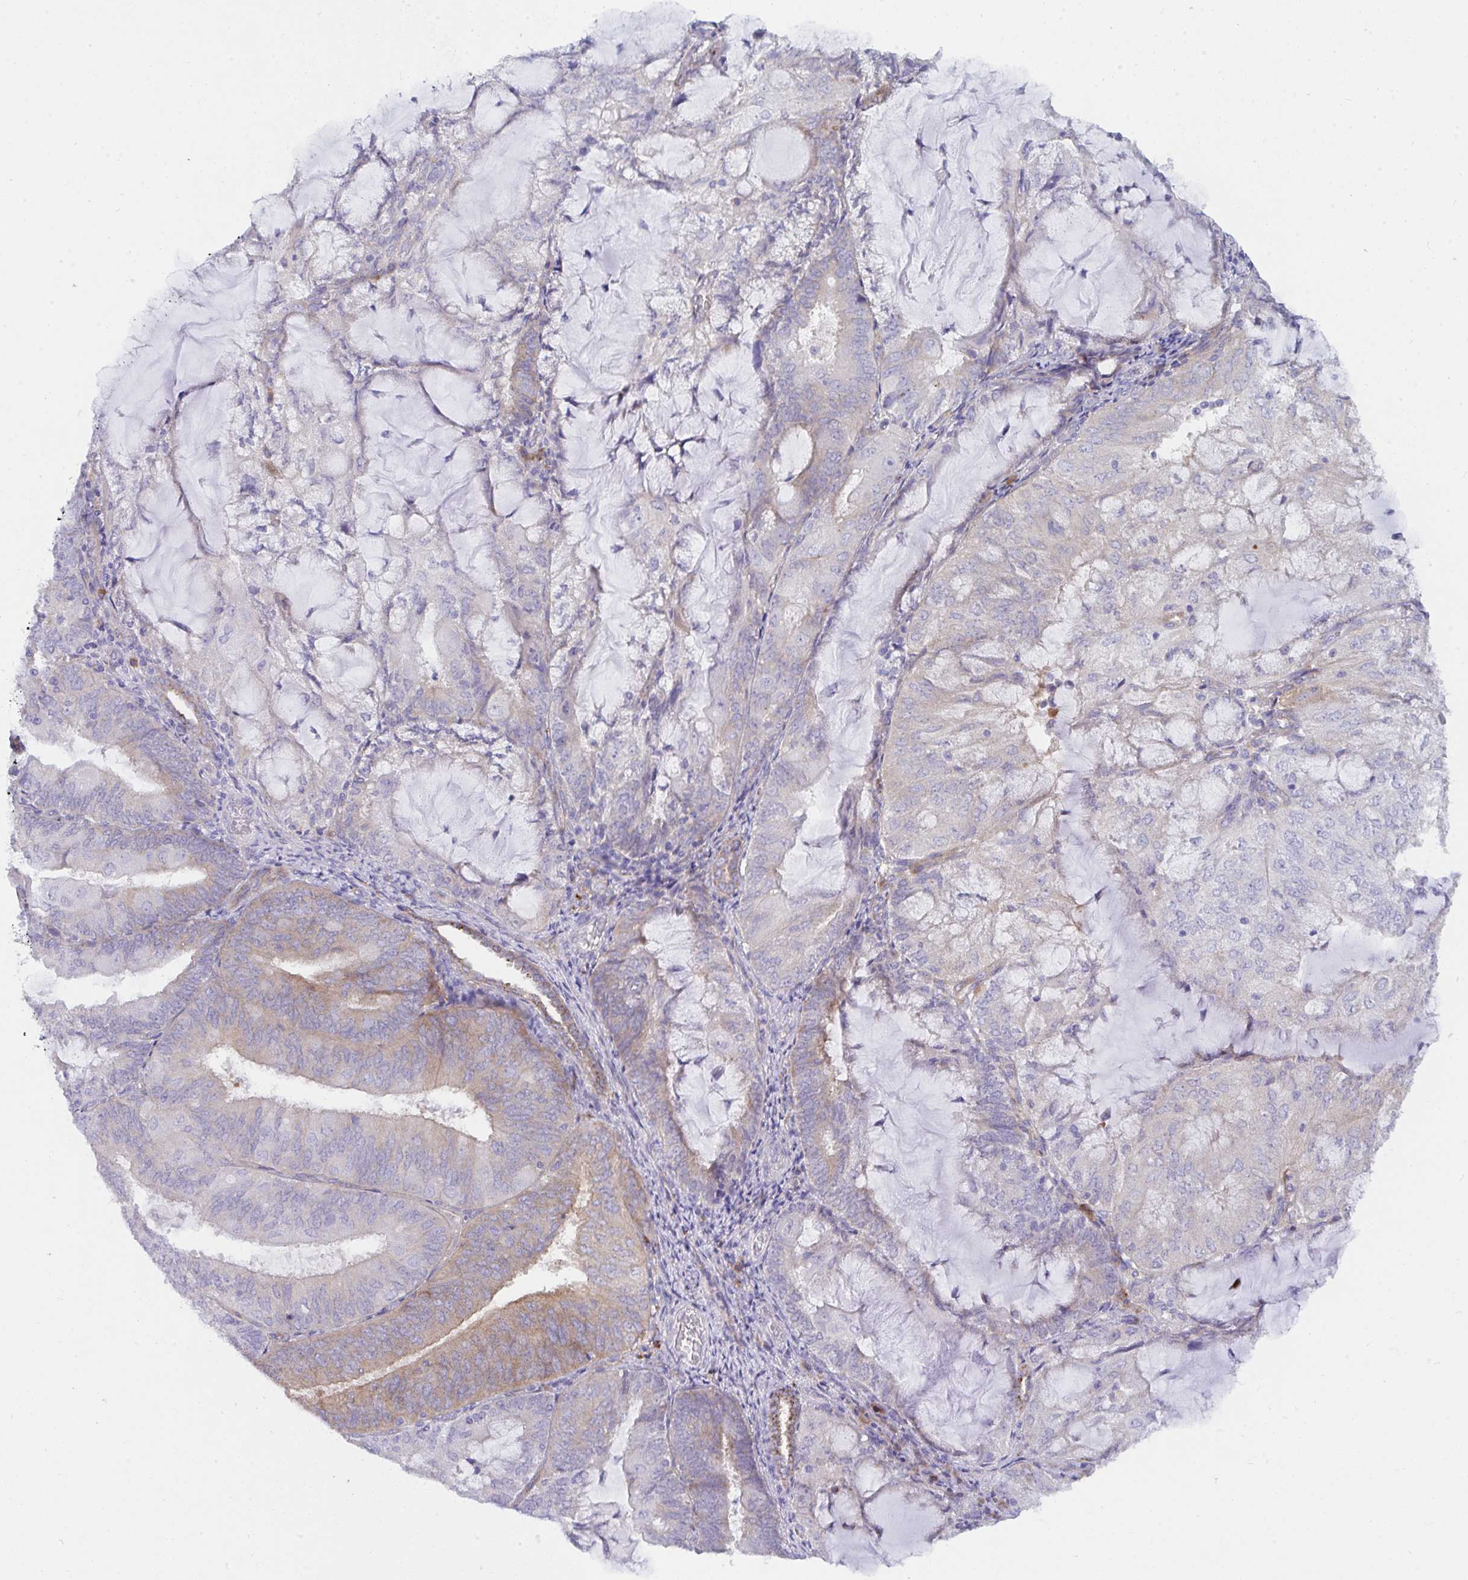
{"staining": {"intensity": "moderate", "quantity": "<25%", "location": "cytoplasmic/membranous"}, "tissue": "endometrial cancer", "cell_type": "Tumor cells", "image_type": "cancer", "snomed": [{"axis": "morphology", "description": "Adenocarcinoma, NOS"}, {"axis": "topography", "description": "Endometrium"}], "caption": "Brown immunohistochemical staining in human endometrial cancer displays moderate cytoplasmic/membranous expression in approximately <25% of tumor cells. (IHC, brightfield microscopy, high magnification).", "gene": "GAB1", "patient": {"sex": "female", "age": 81}}